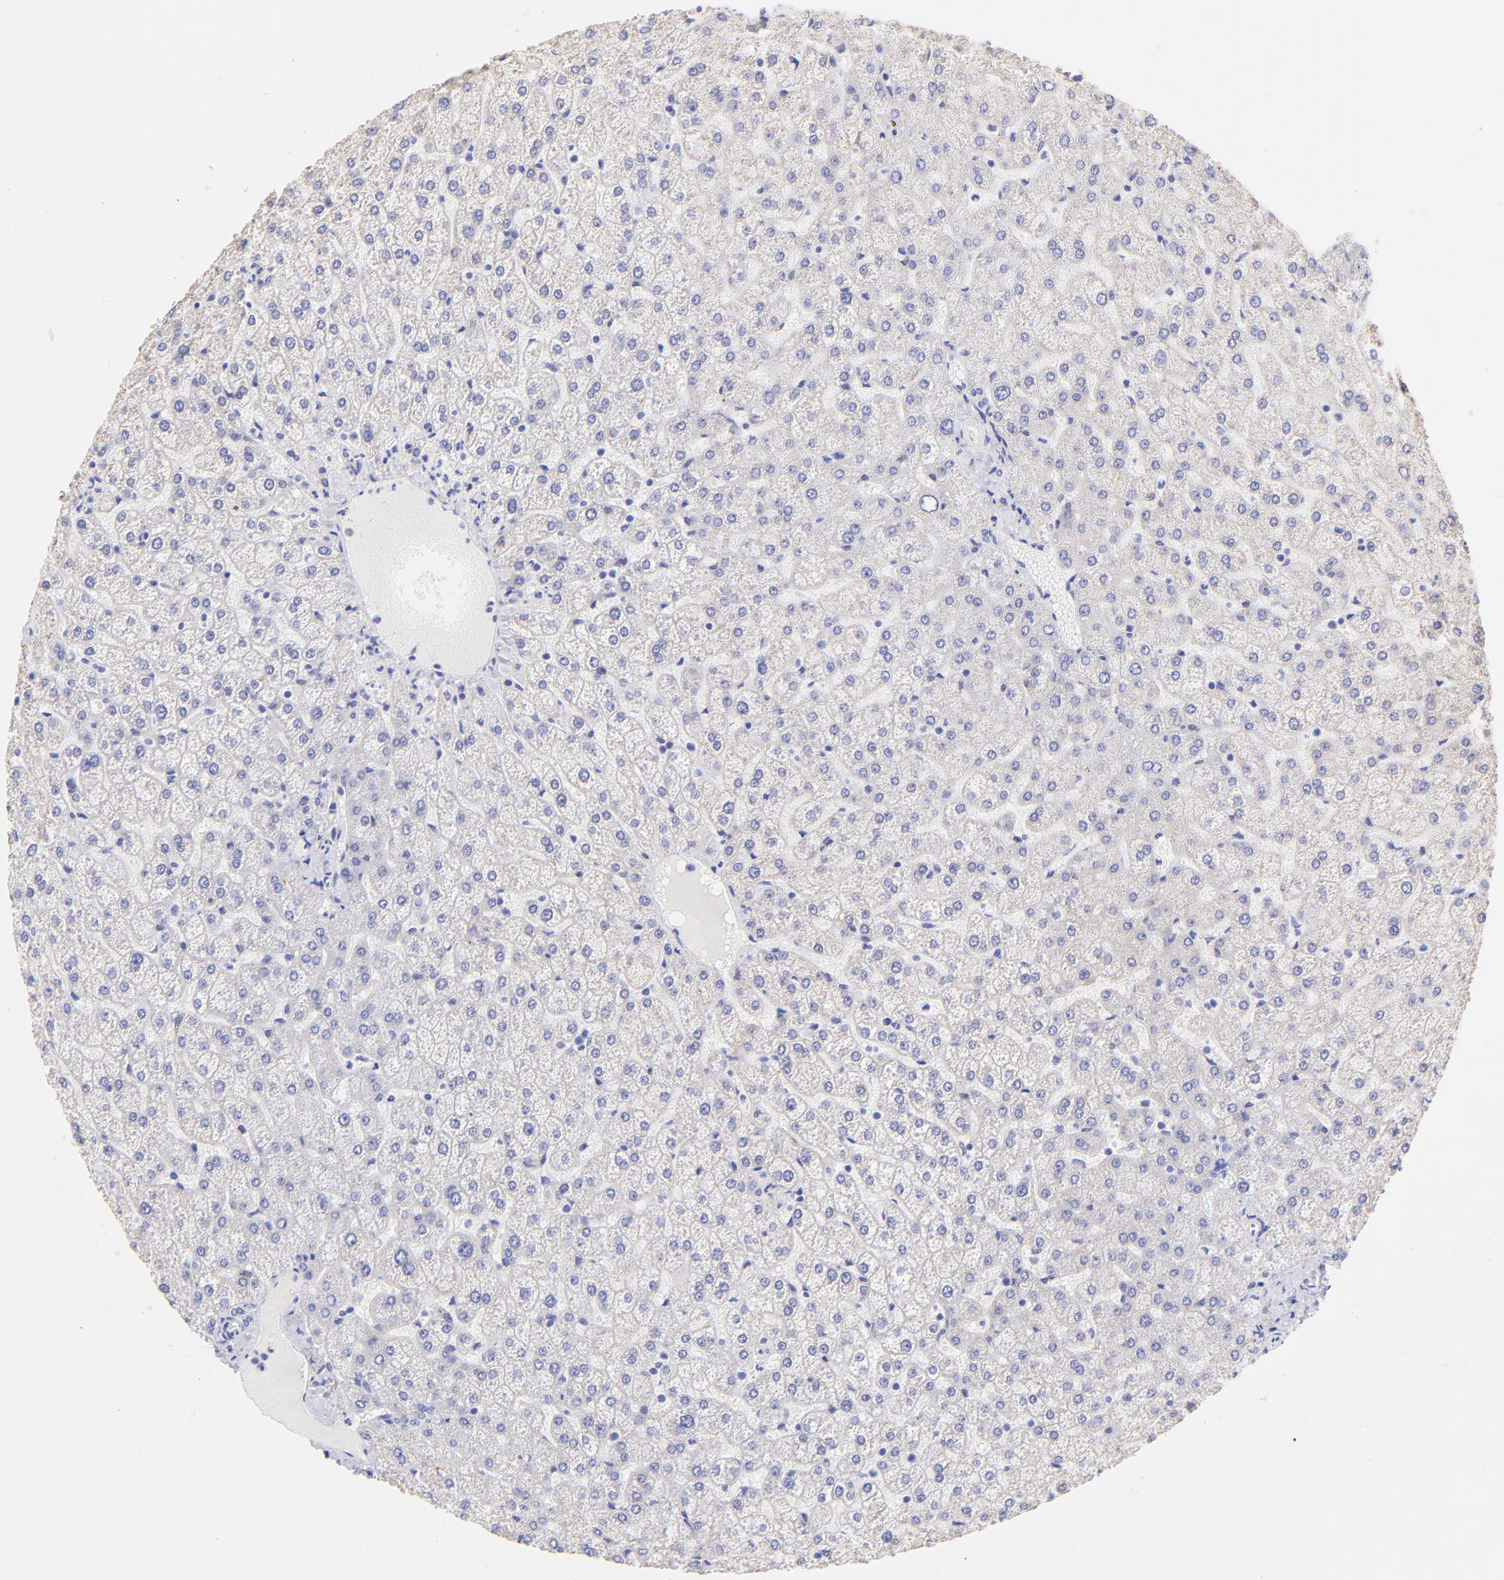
{"staining": {"intensity": "negative", "quantity": "none", "location": "none"}, "tissue": "liver", "cell_type": "Cholangiocytes", "image_type": "normal", "snomed": [{"axis": "morphology", "description": "Normal tissue, NOS"}, {"axis": "topography", "description": "Liver"}], "caption": "An IHC histopathology image of unremarkable liver is shown. There is no staining in cholangiocytes of liver. The staining is performed using DAB (3,3'-diaminobenzidine) brown chromogen with nuclei counter-stained in using hematoxylin.", "gene": "SPARC", "patient": {"sex": "female", "age": 32}}